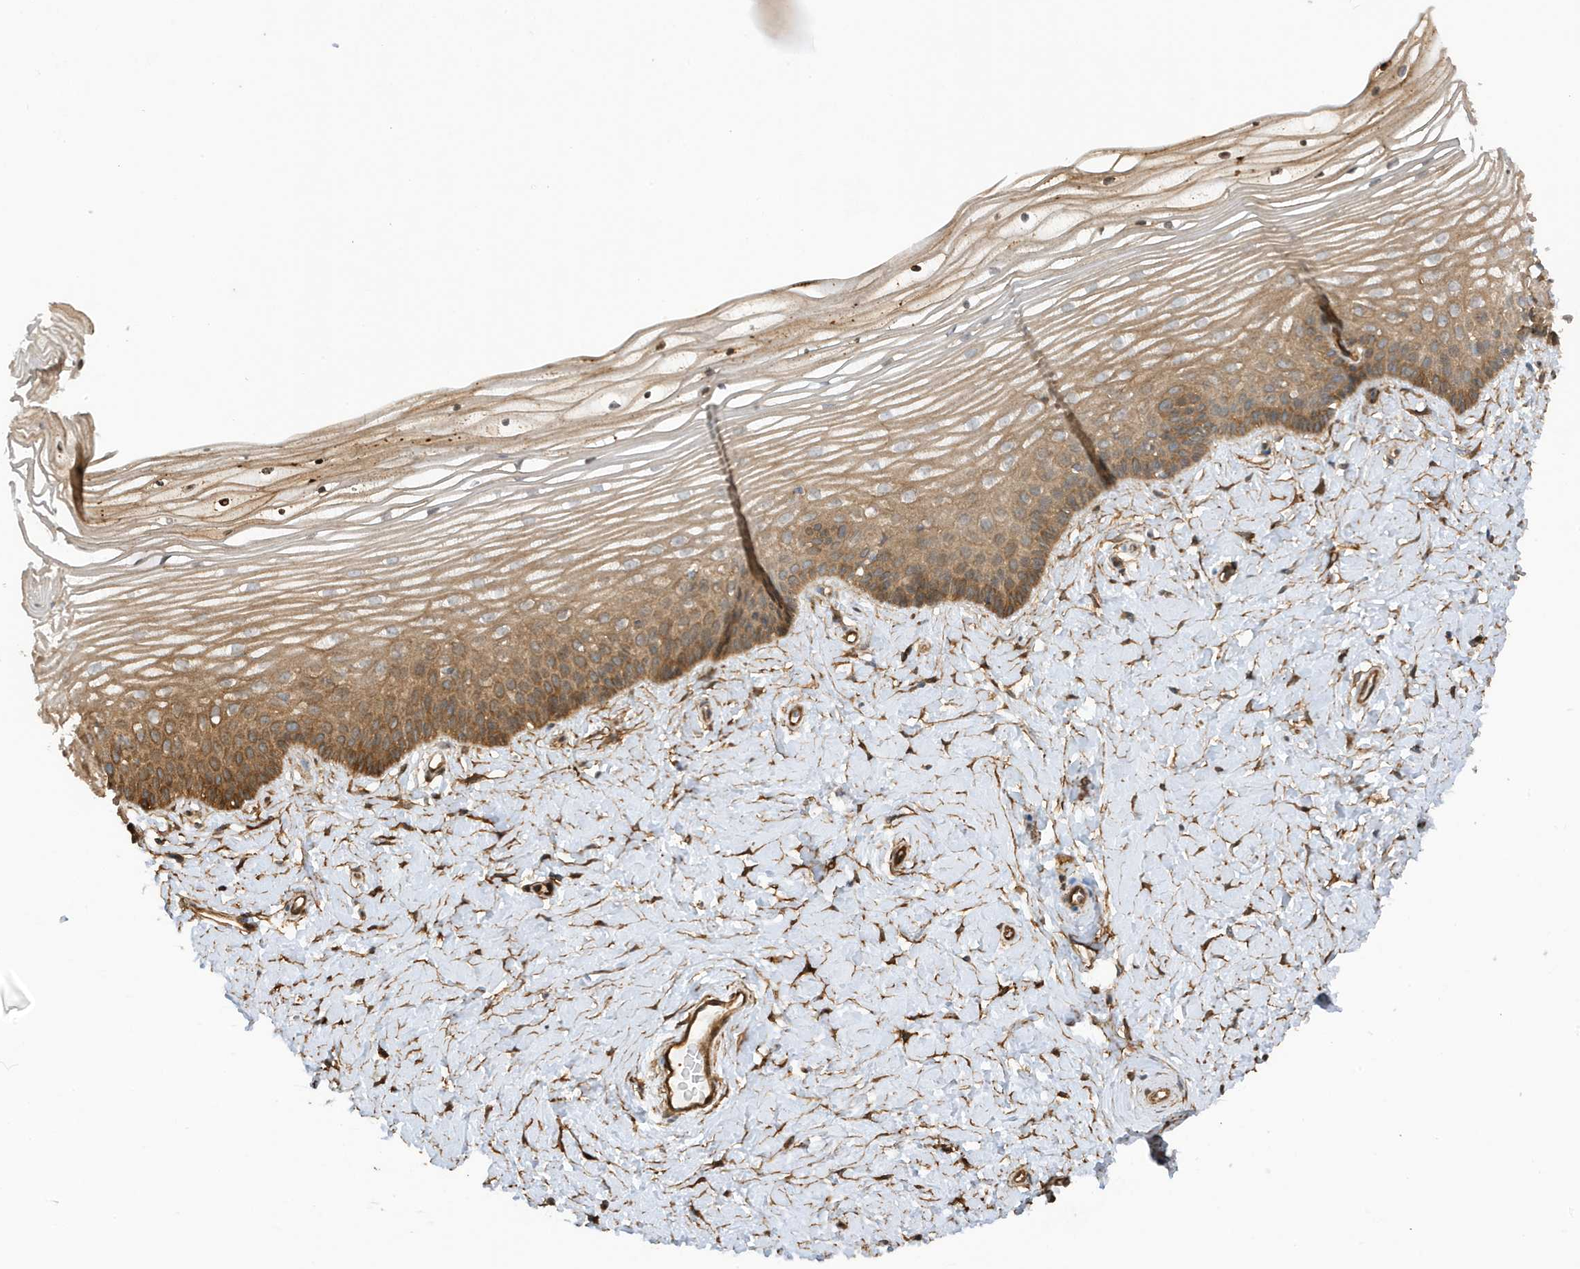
{"staining": {"intensity": "moderate", "quantity": ">75%", "location": "cytoplasmic/membranous"}, "tissue": "vagina", "cell_type": "Squamous epithelial cells", "image_type": "normal", "snomed": [{"axis": "morphology", "description": "Normal tissue, NOS"}, {"axis": "topography", "description": "Vagina"}, {"axis": "topography", "description": "Cervix"}], "caption": "Vagina stained with immunohistochemistry displays moderate cytoplasmic/membranous staining in about >75% of squamous epithelial cells.", "gene": "CDC42EP3", "patient": {"sex": "female", "age": 40}}